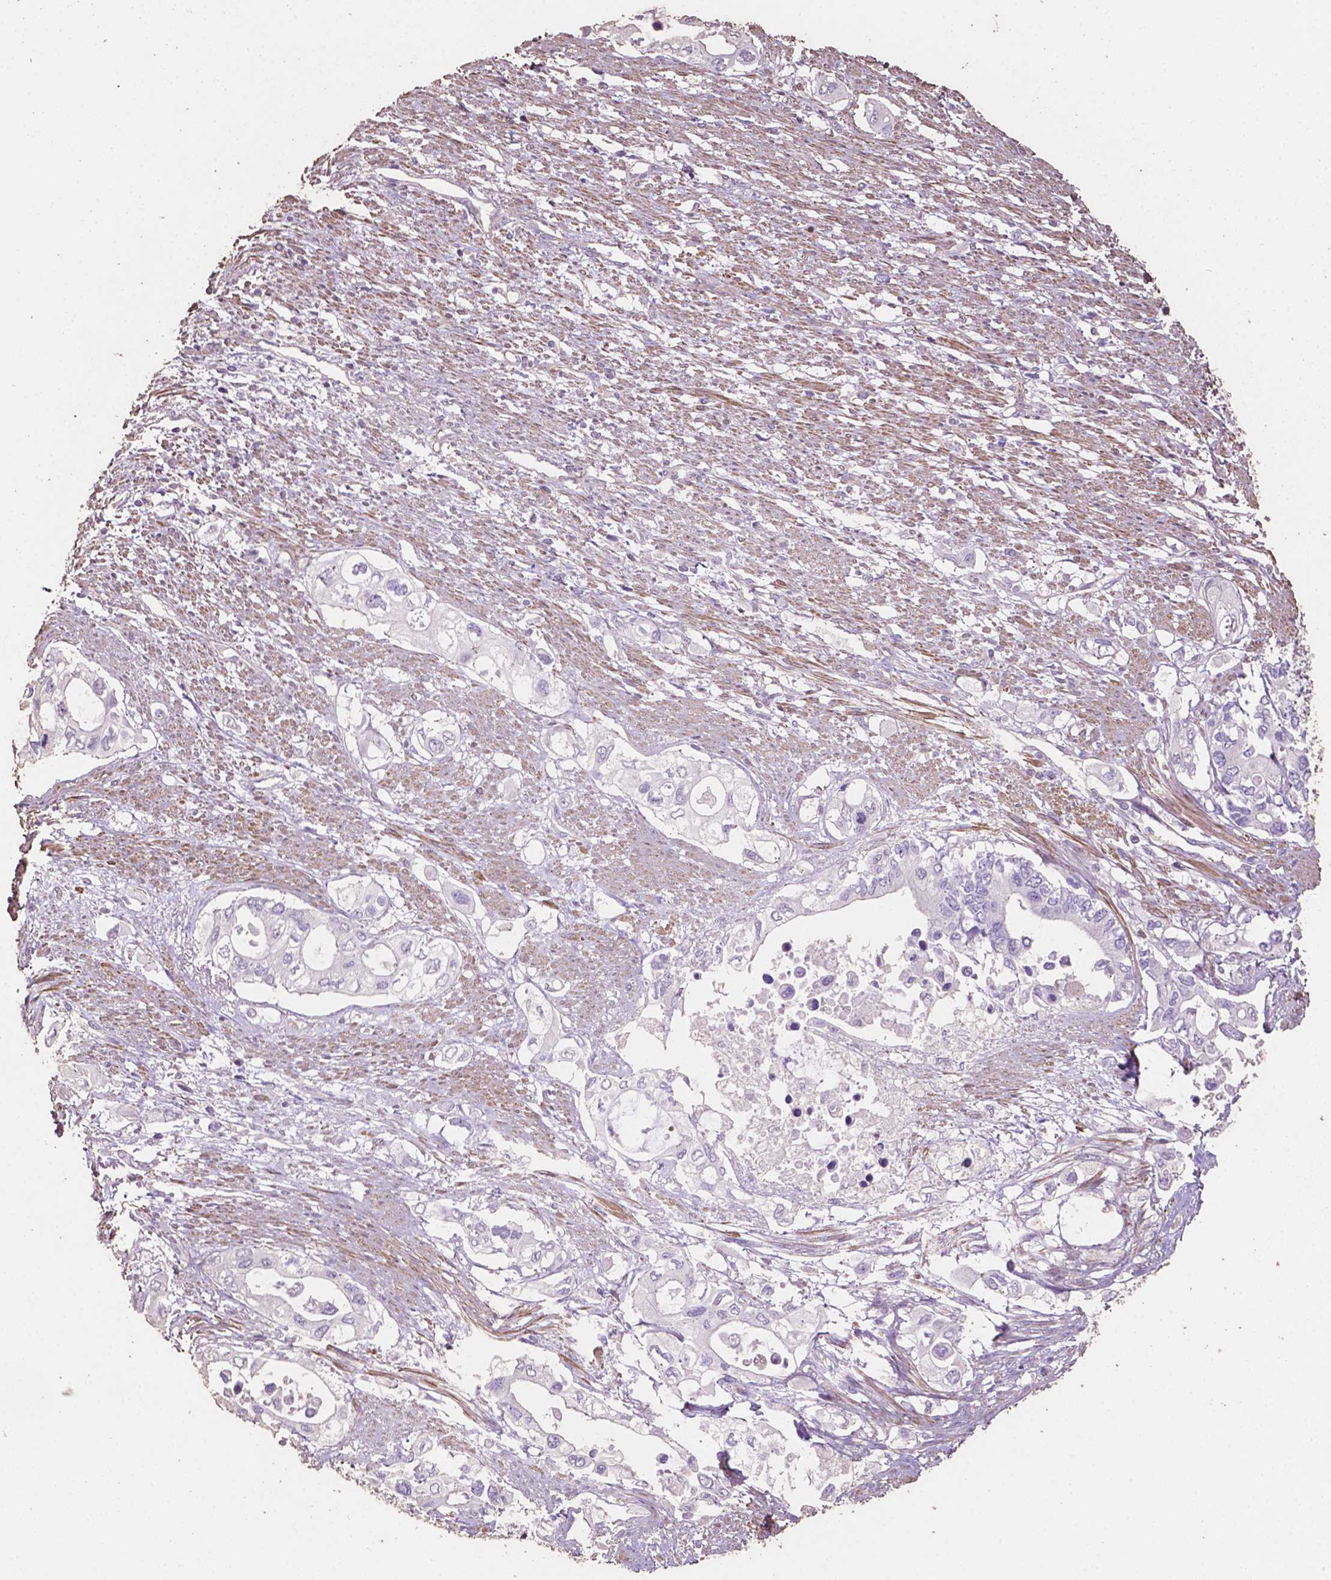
{"staining": {"intensity": "negative", "quantity": "none", "location": "none"}, "tissue": "pancreatic cancer", "cell_type": "Tumor cells", "image_type": "cancer", "snomed": [{"axis": "morphology", "description": "Adenocarcinoma, NOS"}, {"axis": "topography", "description": "Pancreas"}], "caption": "Pancreatic adenocarcinoma was stained to show a protein in brown. There is no significant staining in tumor cells.", "gene": "COMMD4", "patient": {"sex": "female", "age": 63}}